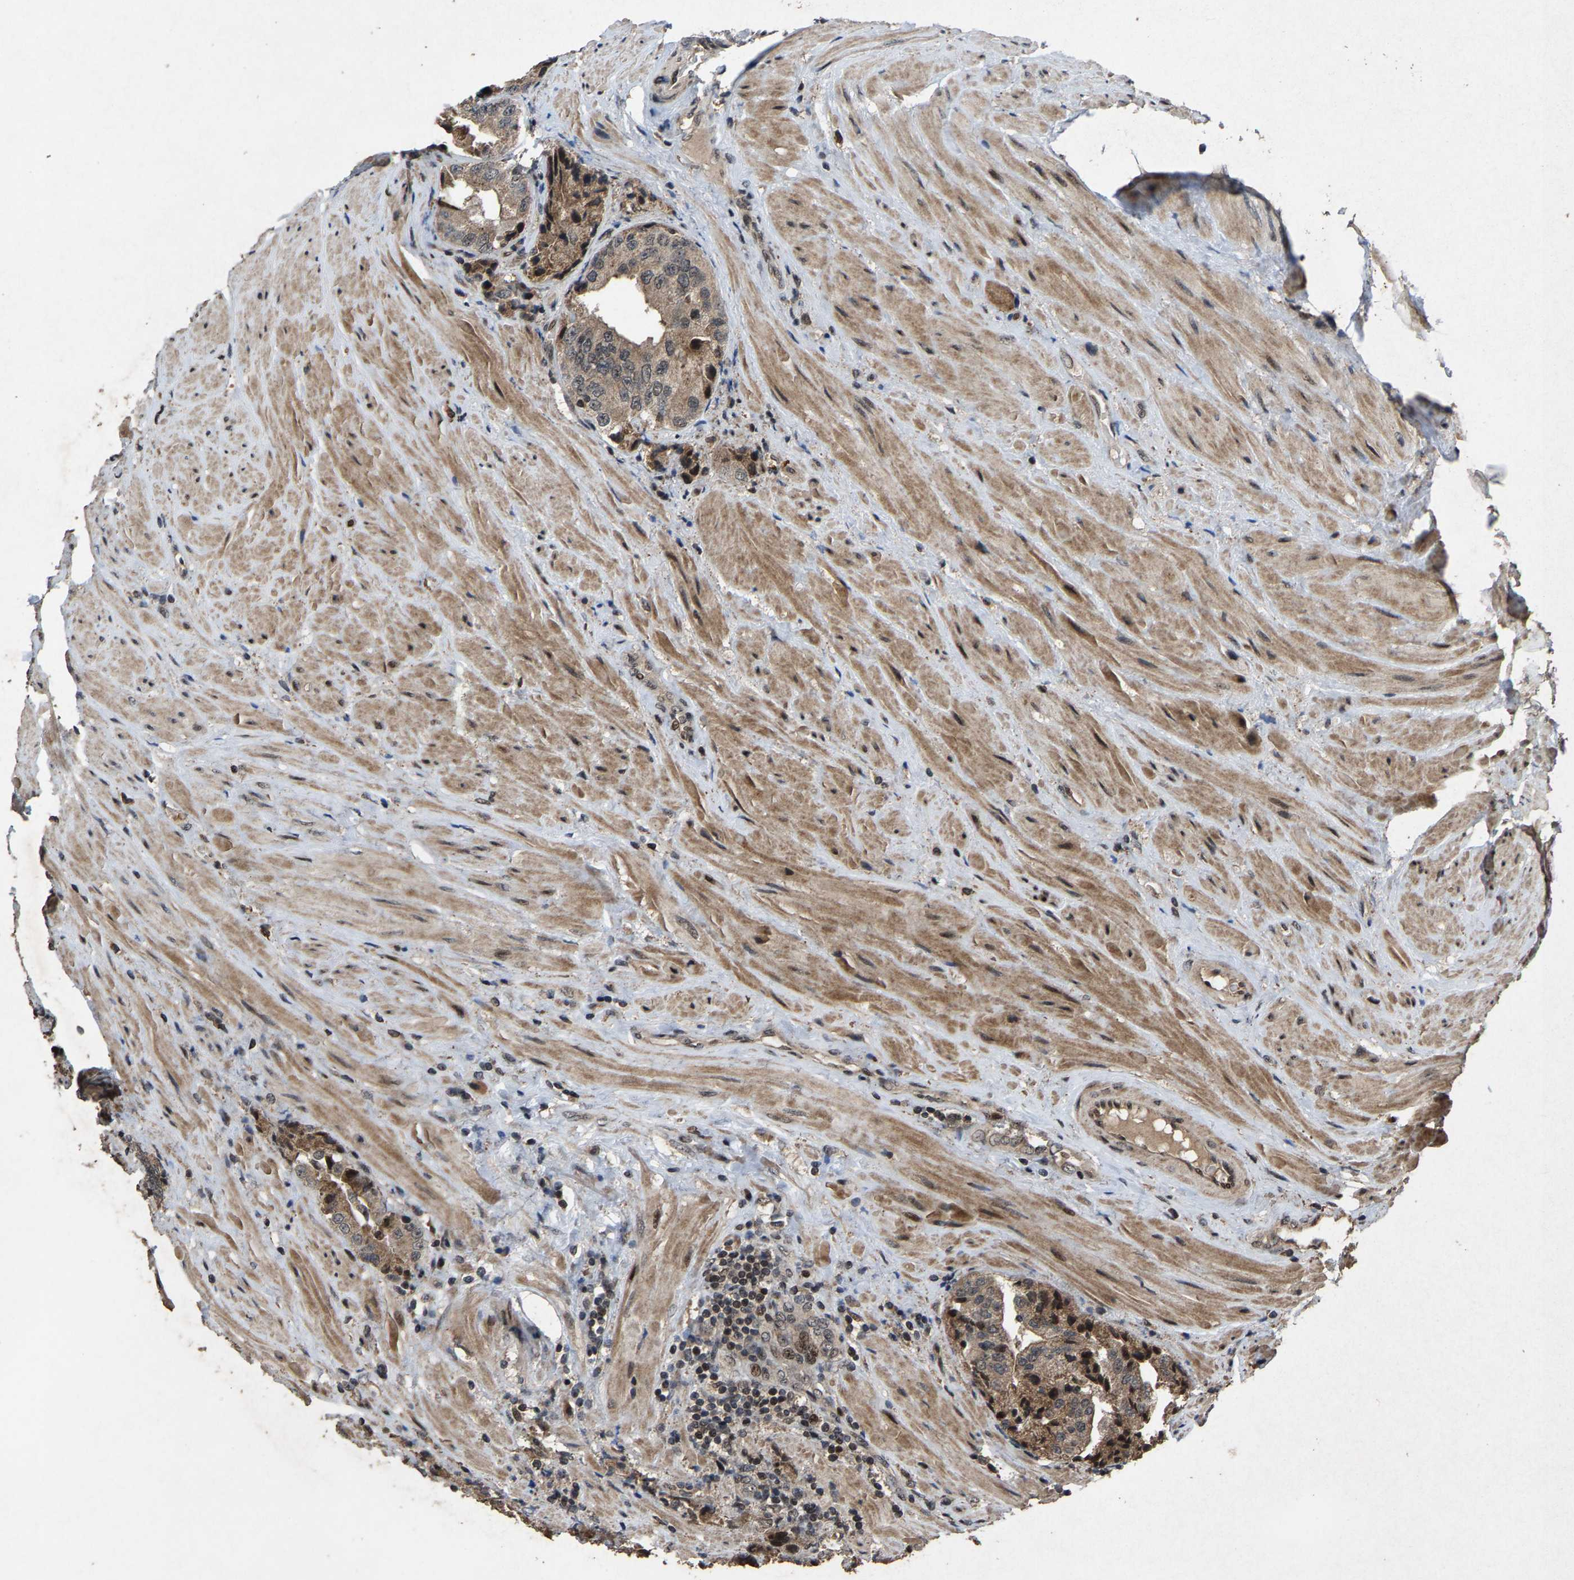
{"staining": {"intensity": "weak", "quantity": ">75%", "location": "cytoplasmic/membranous"}, "tissue": "prostate cancer", "cell_type": "Tumor cells", "image_type": "cancer", "snomed": [{"axis": "morphology", "description": "Adenocarcinoma, High grade"}, {"axis": "topography", "description": "Prostate"}], "caption": "IHC (DAB) staining of human prostate high-grade adenocarcinoma reveals weak cytoplasmic/membranous protein expression in about >75% of tumor cells.", "gene": "HAUS6", "patient": {"sex": "male", "age": 61}}